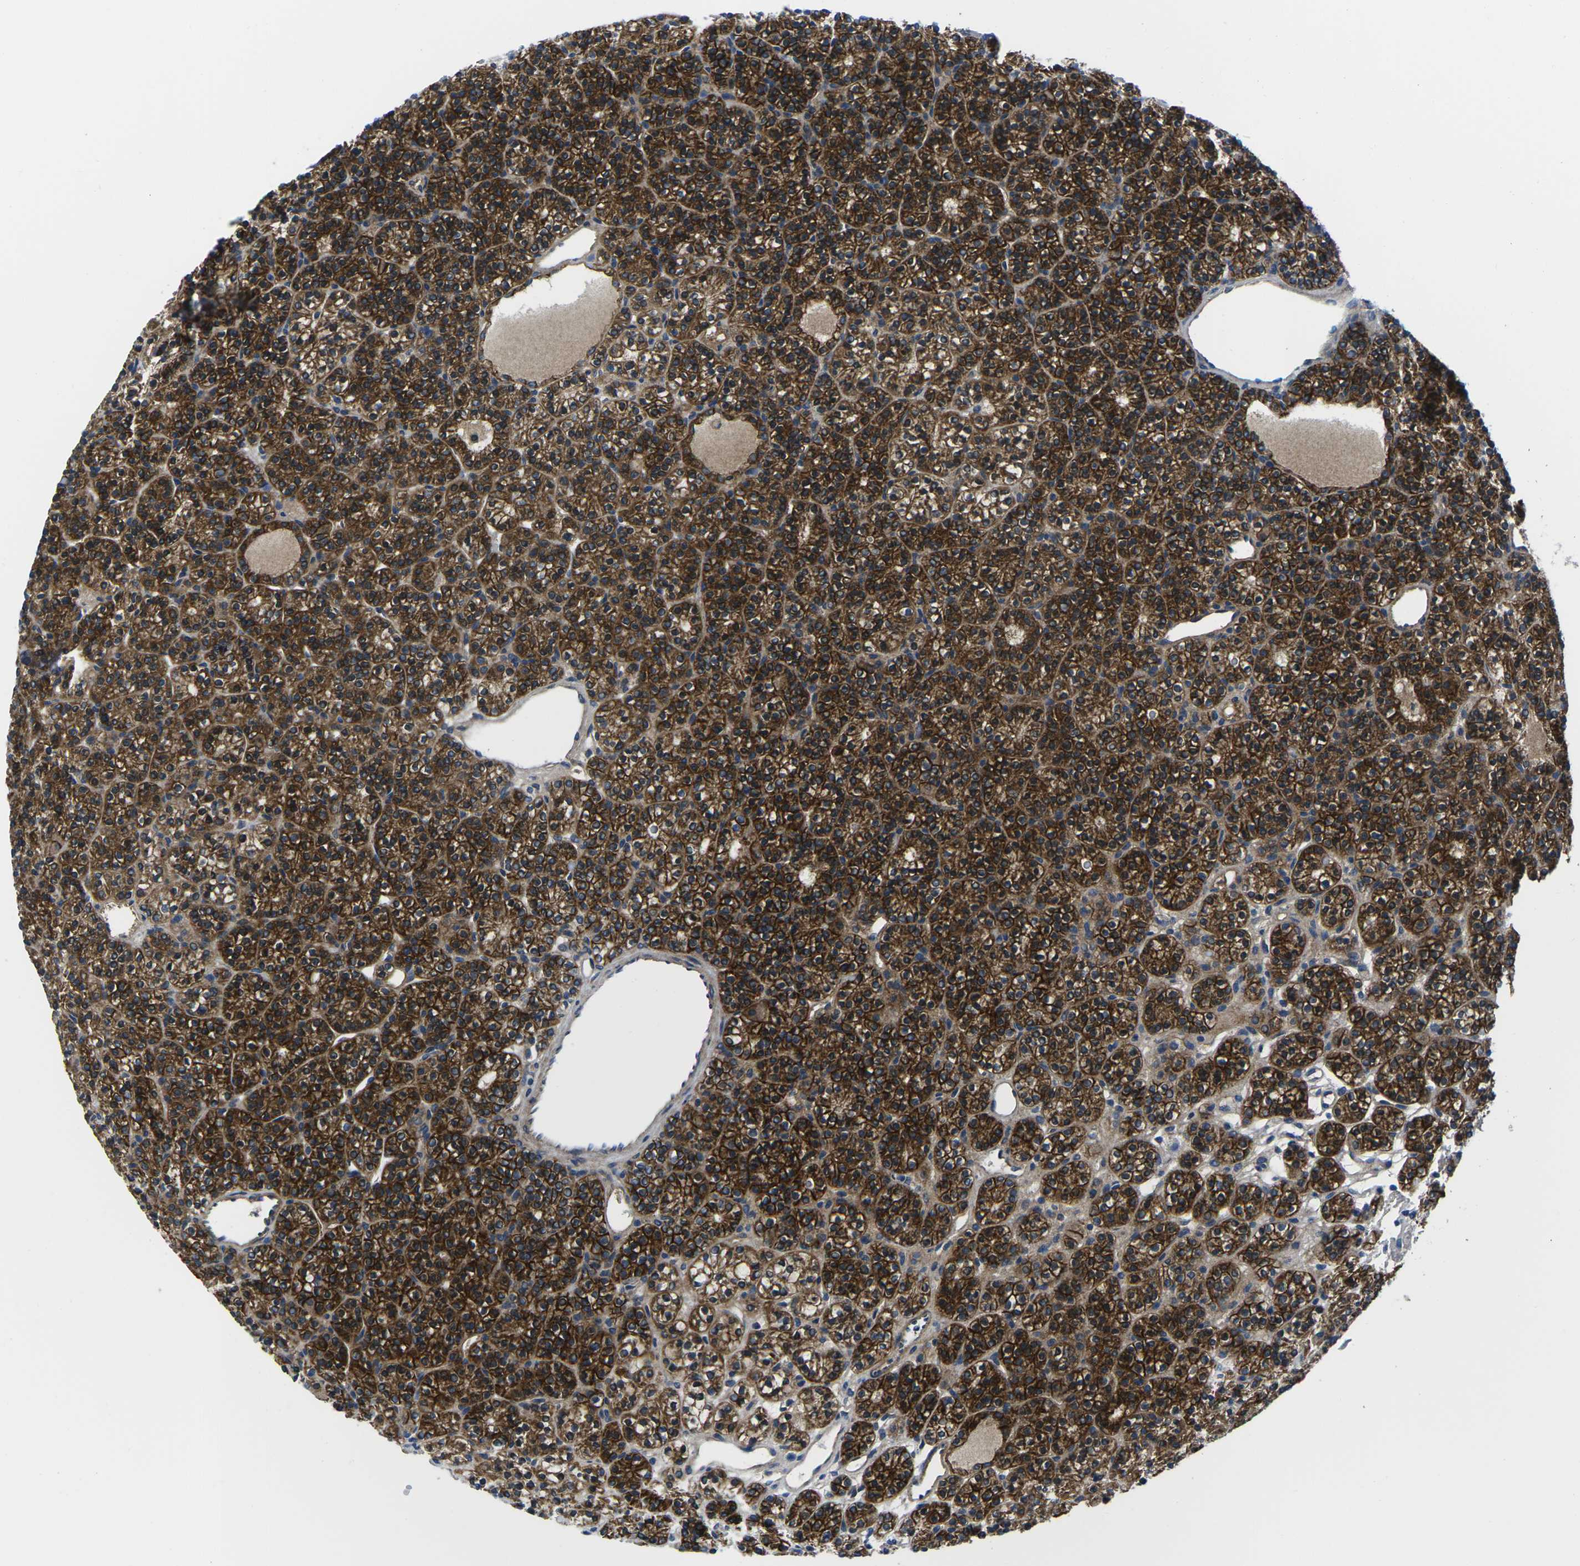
{"staining": {"intensity": "strong", "quantity": ">75%", "location": "cytoplasmic/membranous"}, "tissue": "parathyroid gland", "cell_type": "Glandular cells", "image_type": "normal", "snomed": [{"axis": "morphology", "description": "Normal tissue, NOS"}, {"axis": "morphology", "description": "Adenoma, NOS"}, {"axis": "topography", "description": "Parathyroid gland"}], "caption": "This photomicrograph displays benign parathyroid gland stained with immunohistochemistry to label a protein in brown. The cytoplasmic/membranous of glandular cells show strong positivity for the protein. Nuclei are counter-stained blue.", "gene": "DLG1", "patient": {"sex": "female", "age": 64}}